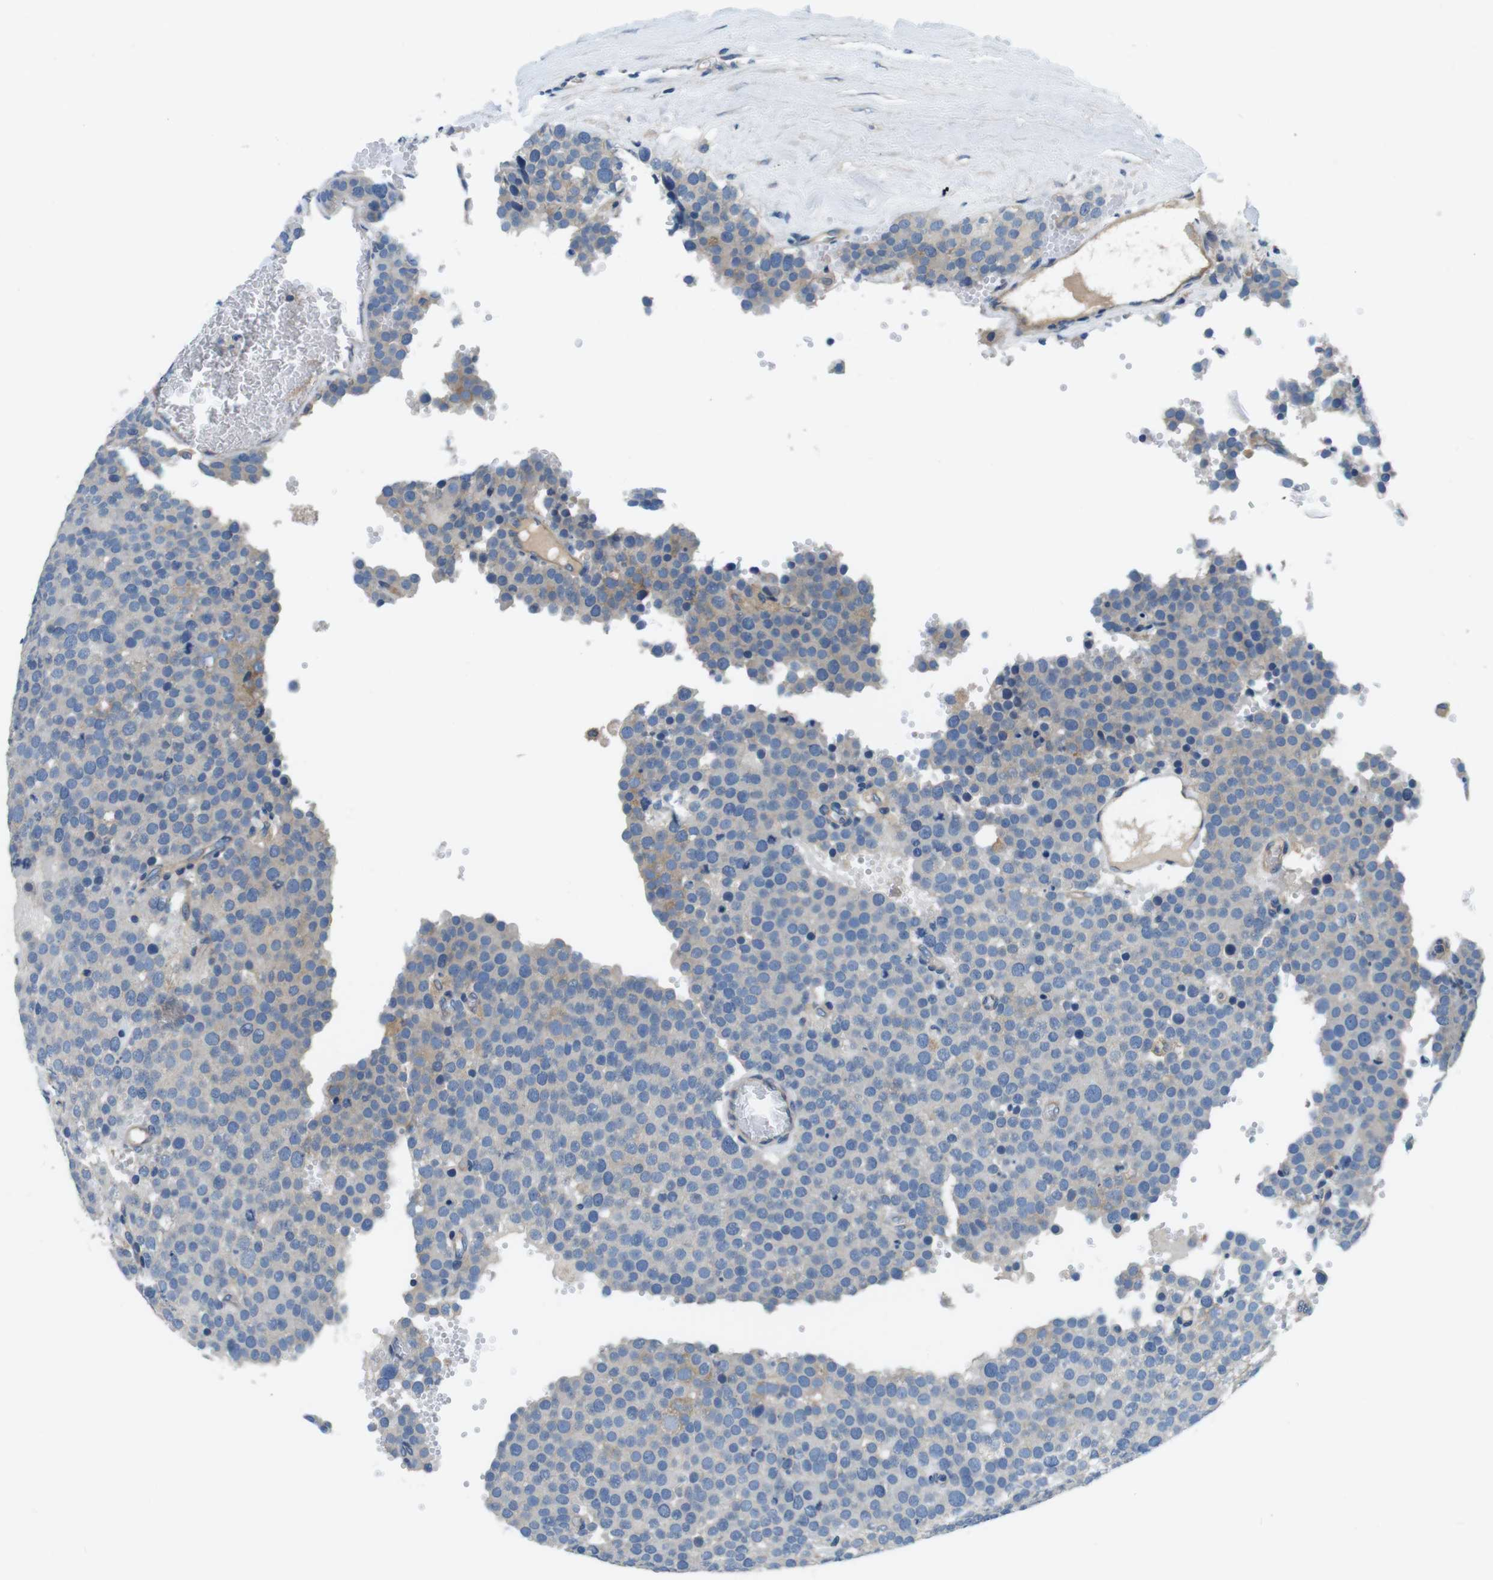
{"staining": {"intensity": "weak", "quantity": "<25%", "location": "cytoplasmic/membranous"}, "tissue": "testis cancer", "cell_type": "Tumor cells", "image_type": "cancer", "snomed": [{"axis": "morphology", "description": "Normal tissue, NOS"}, {"axis": "morphology", "description": "Seminoma, NOS"}, {"axis": "topography", "description": "Testis"}], "caption": "Testis cancer was stained to show a protein in brown. There is no significant positivity in tumor cells.", "gene": "DENND4C", "patient": {"sex": "male", "age": 71}}